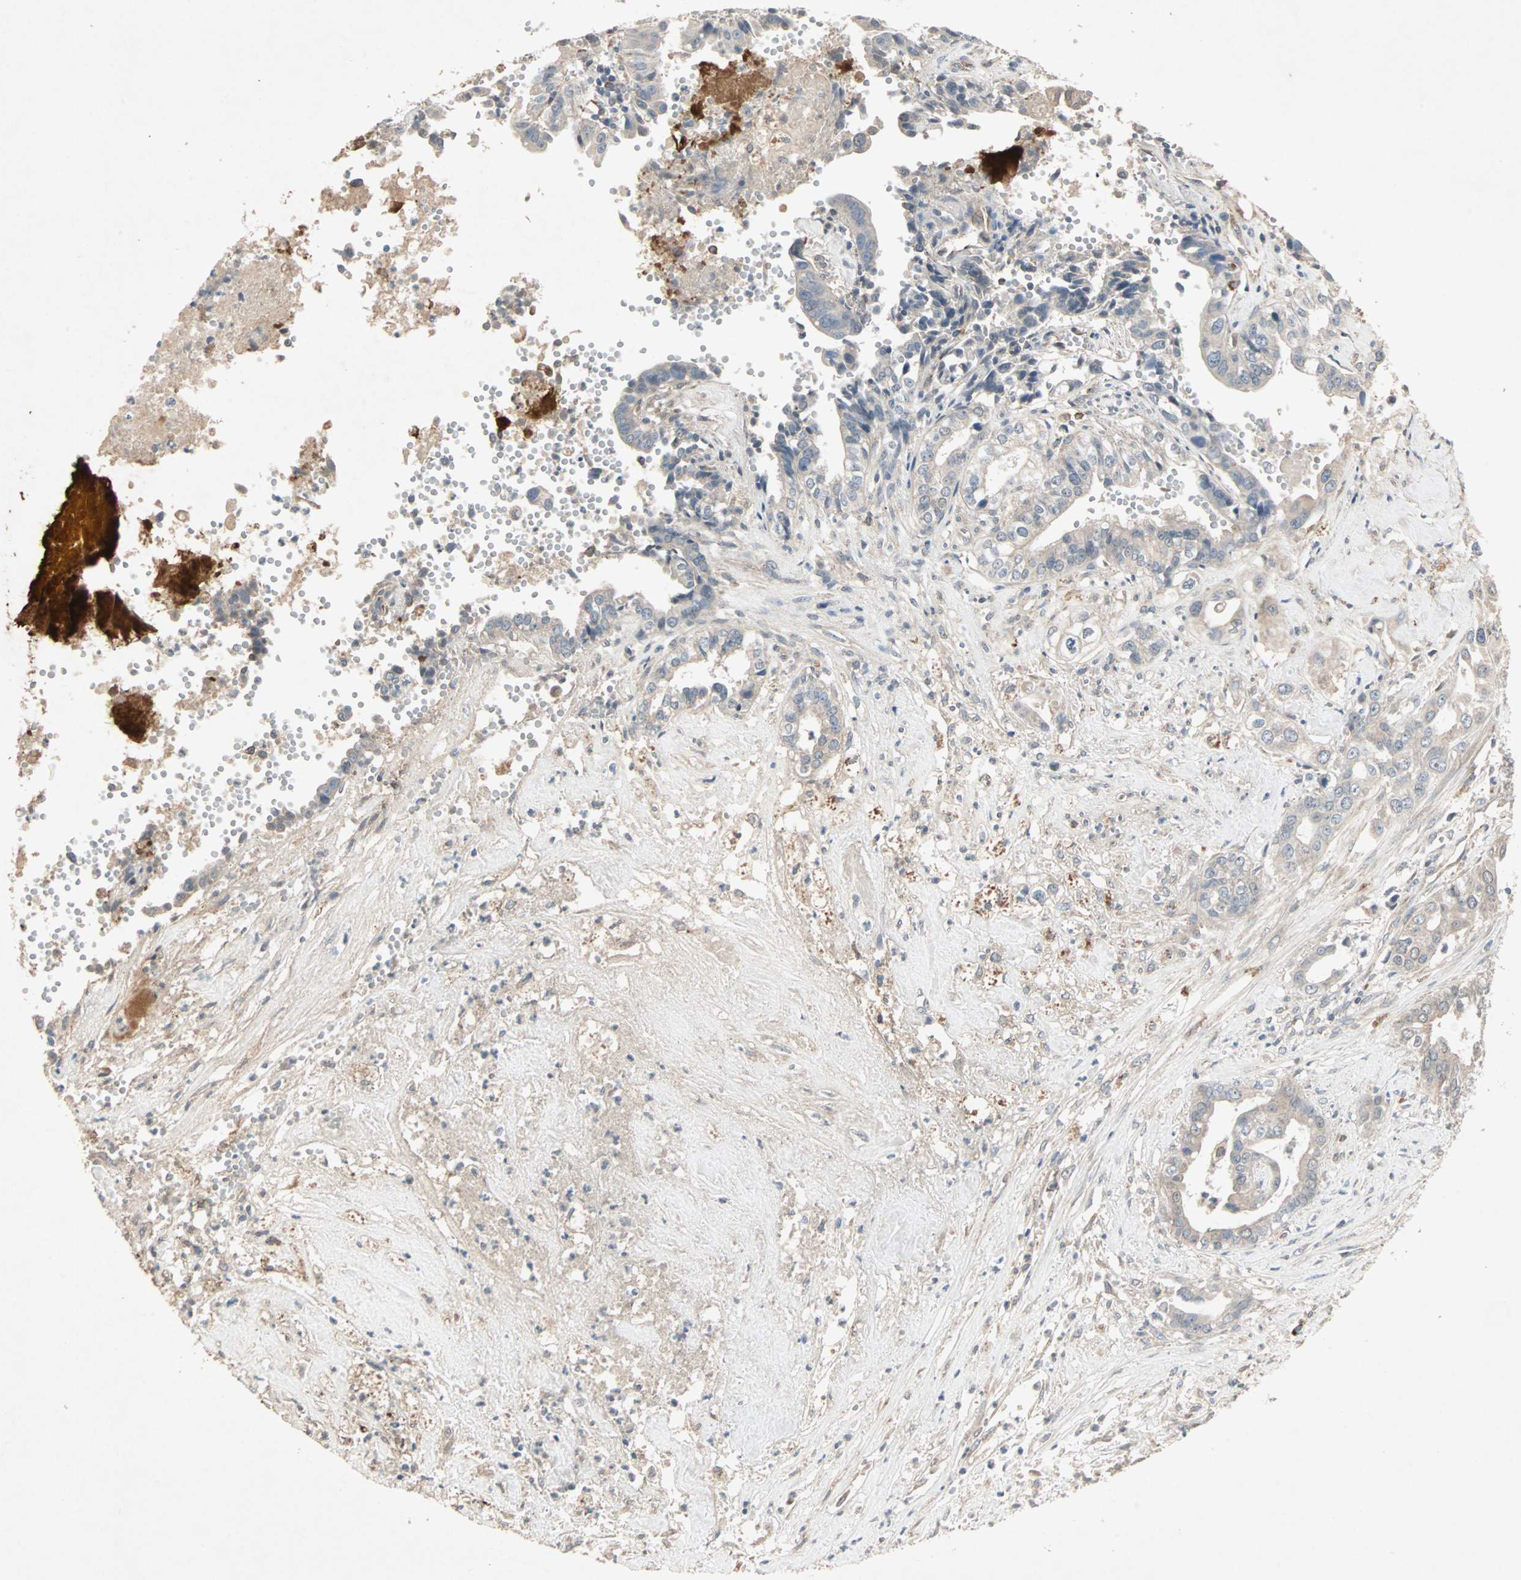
{"staining": {"intensity": "negative", "quantity": "none", "location": "none"}, "tissue": "liver cancer", "cell_type": "Tumor cells", "image_type": "cancer", "snomed": [{"axis": "morphology", "description": "Cholangiocarcinoma"}, {"axis": "topography", "description": "Liver"}], "caption": "This is an immunohistochemistry (IHC) micrograph of human liver cancer (cholangiocarcinoma). There is no staining in tumor cells.", "gene": "JMJD7-PLA2G4B", "patient": {"sex": "female", "age": 61}}